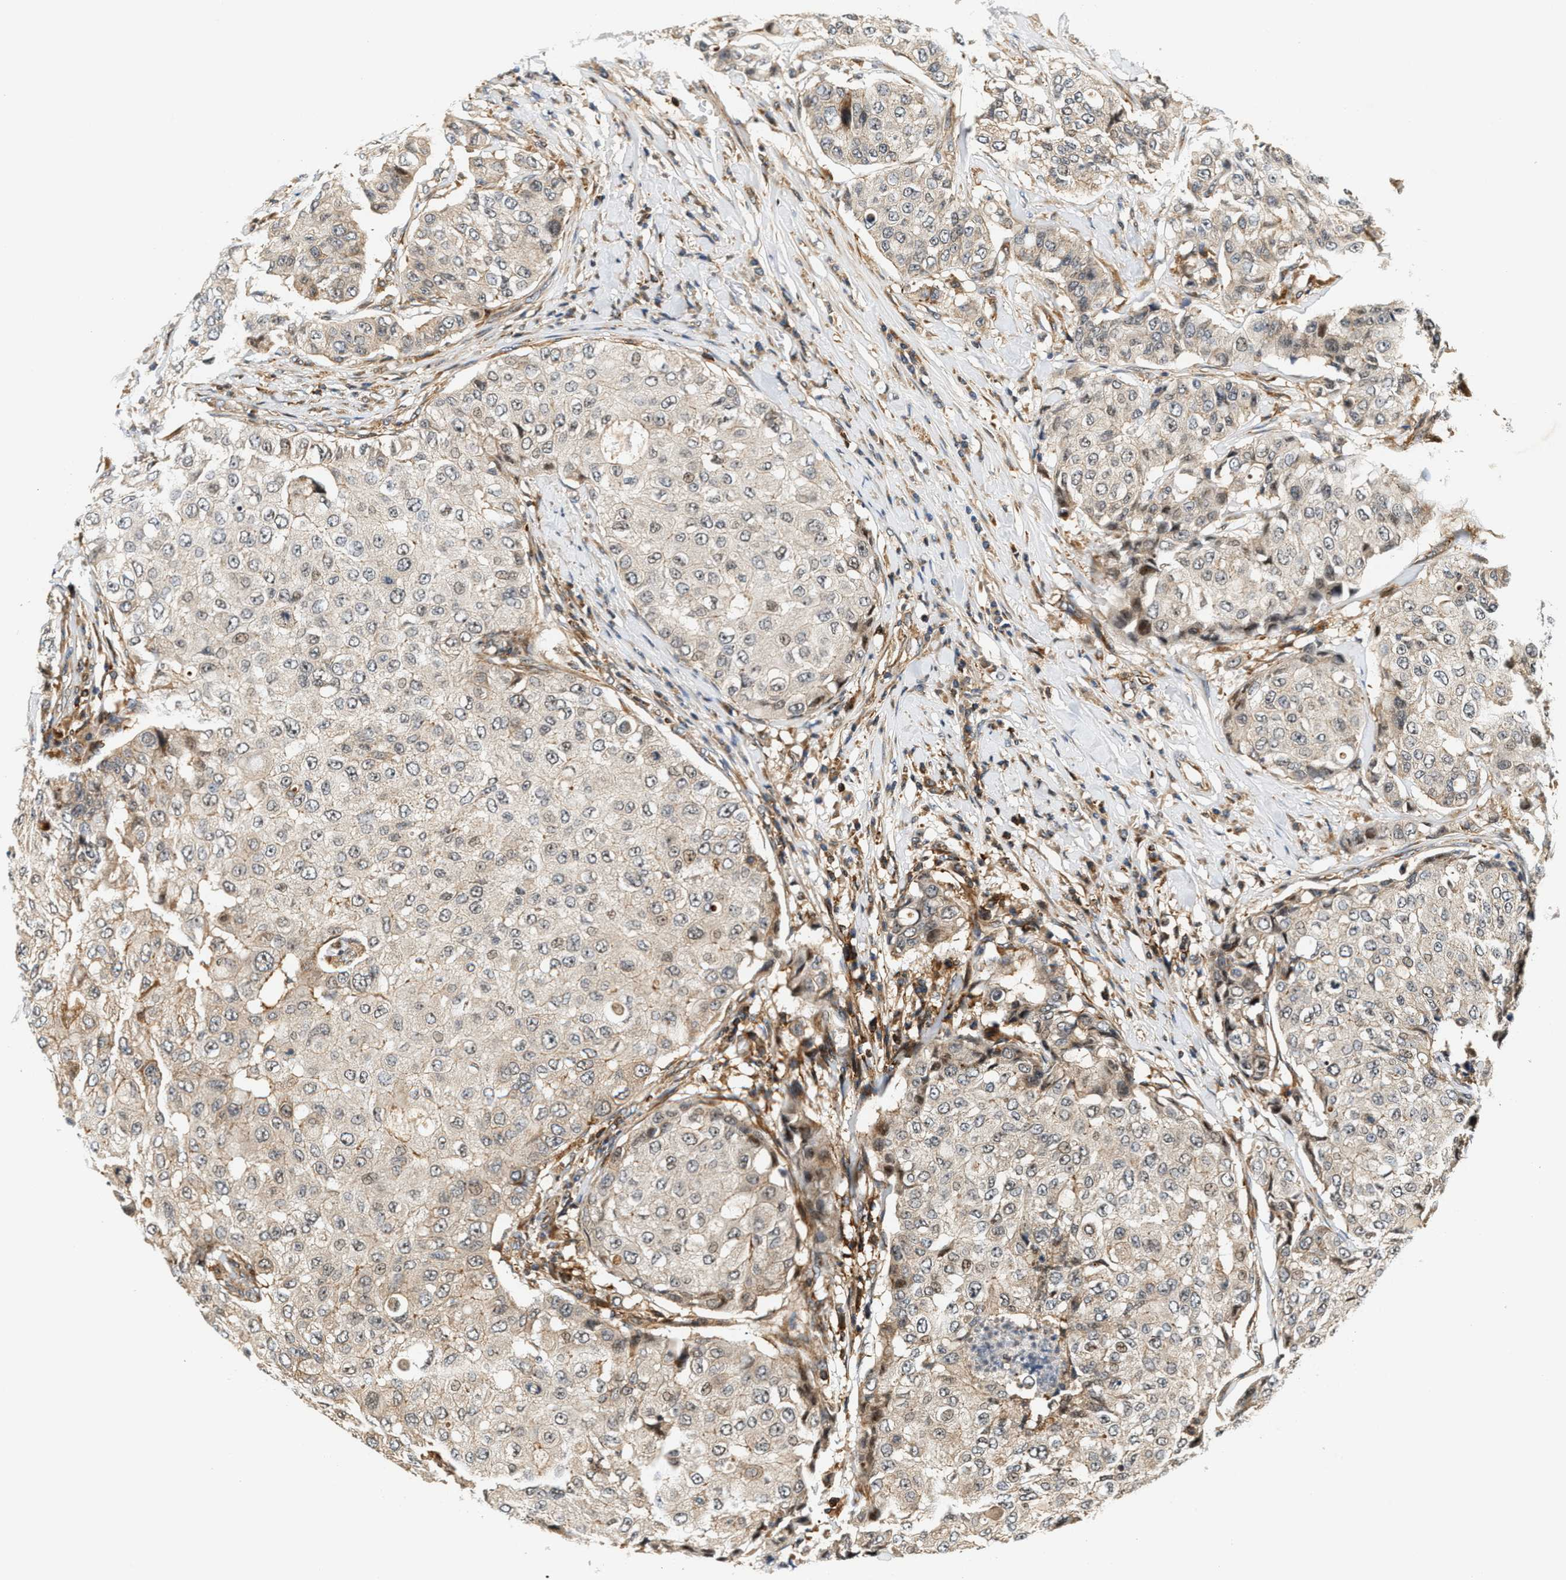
{"staining": {"intensity": "weak", "quantity": ">75%", "location": "cytoplasmic/membranous"}, "tissue": "breast cancer", "cell_type": "Tumor cells", "image_type": "cancer", "snomed": [{"axis": "morphology", "description": "Duct carcinoma"}, {"axis": "topography", "description": "Breast"}], "caption": "A high-resolution photomicrograph shows immunohistochemistry staining of infiltrating ductal carcinoma (breast), which exhibits weak cytoplasmic/membranous staining in approximately >75% of tumor cells. Immunohistochemistry stains the protein of interest in brown and the nuclei are stained blue.", "gene": "SAMD9", "patient": {"sex": "female", "age": 27}}